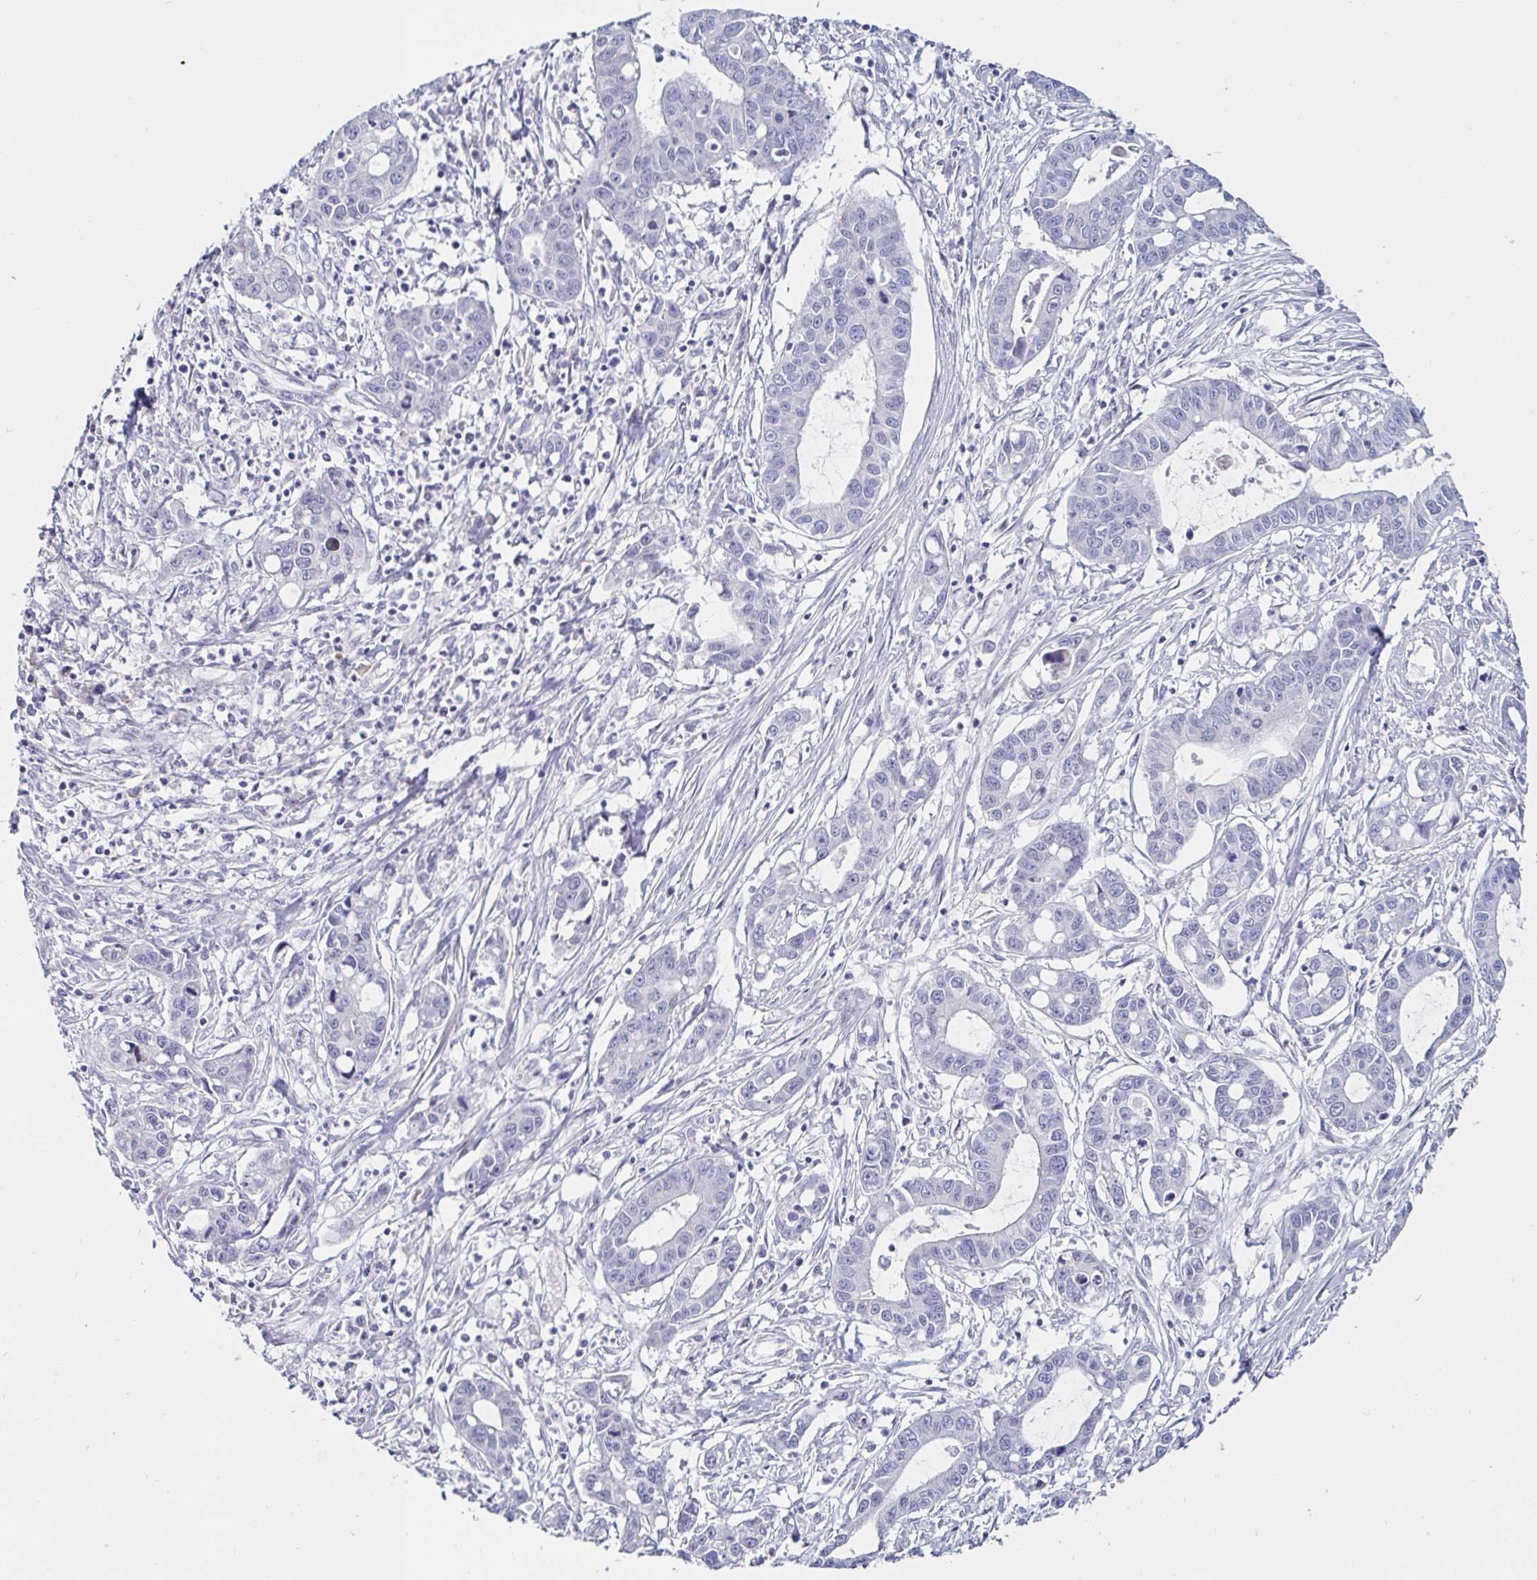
{"staining": {"intensity": "negative", "quantity": "none", "location": "none"}, "tissue": "liver cancer", "cell_type": "Tumor cells", "image_type": "cancer", "snomed": [{"axis": "morphology", "description": "Cholangiocarcinoma"}, {"axis": "topography", "description": "Liver"}], "caption": "Liver cancer stained for a protein using immunohistochemistry (IHC) exhibits no staining tumor cells.", "gene": "C4orf17", "patient": {"sex": "male", "age": 58}}